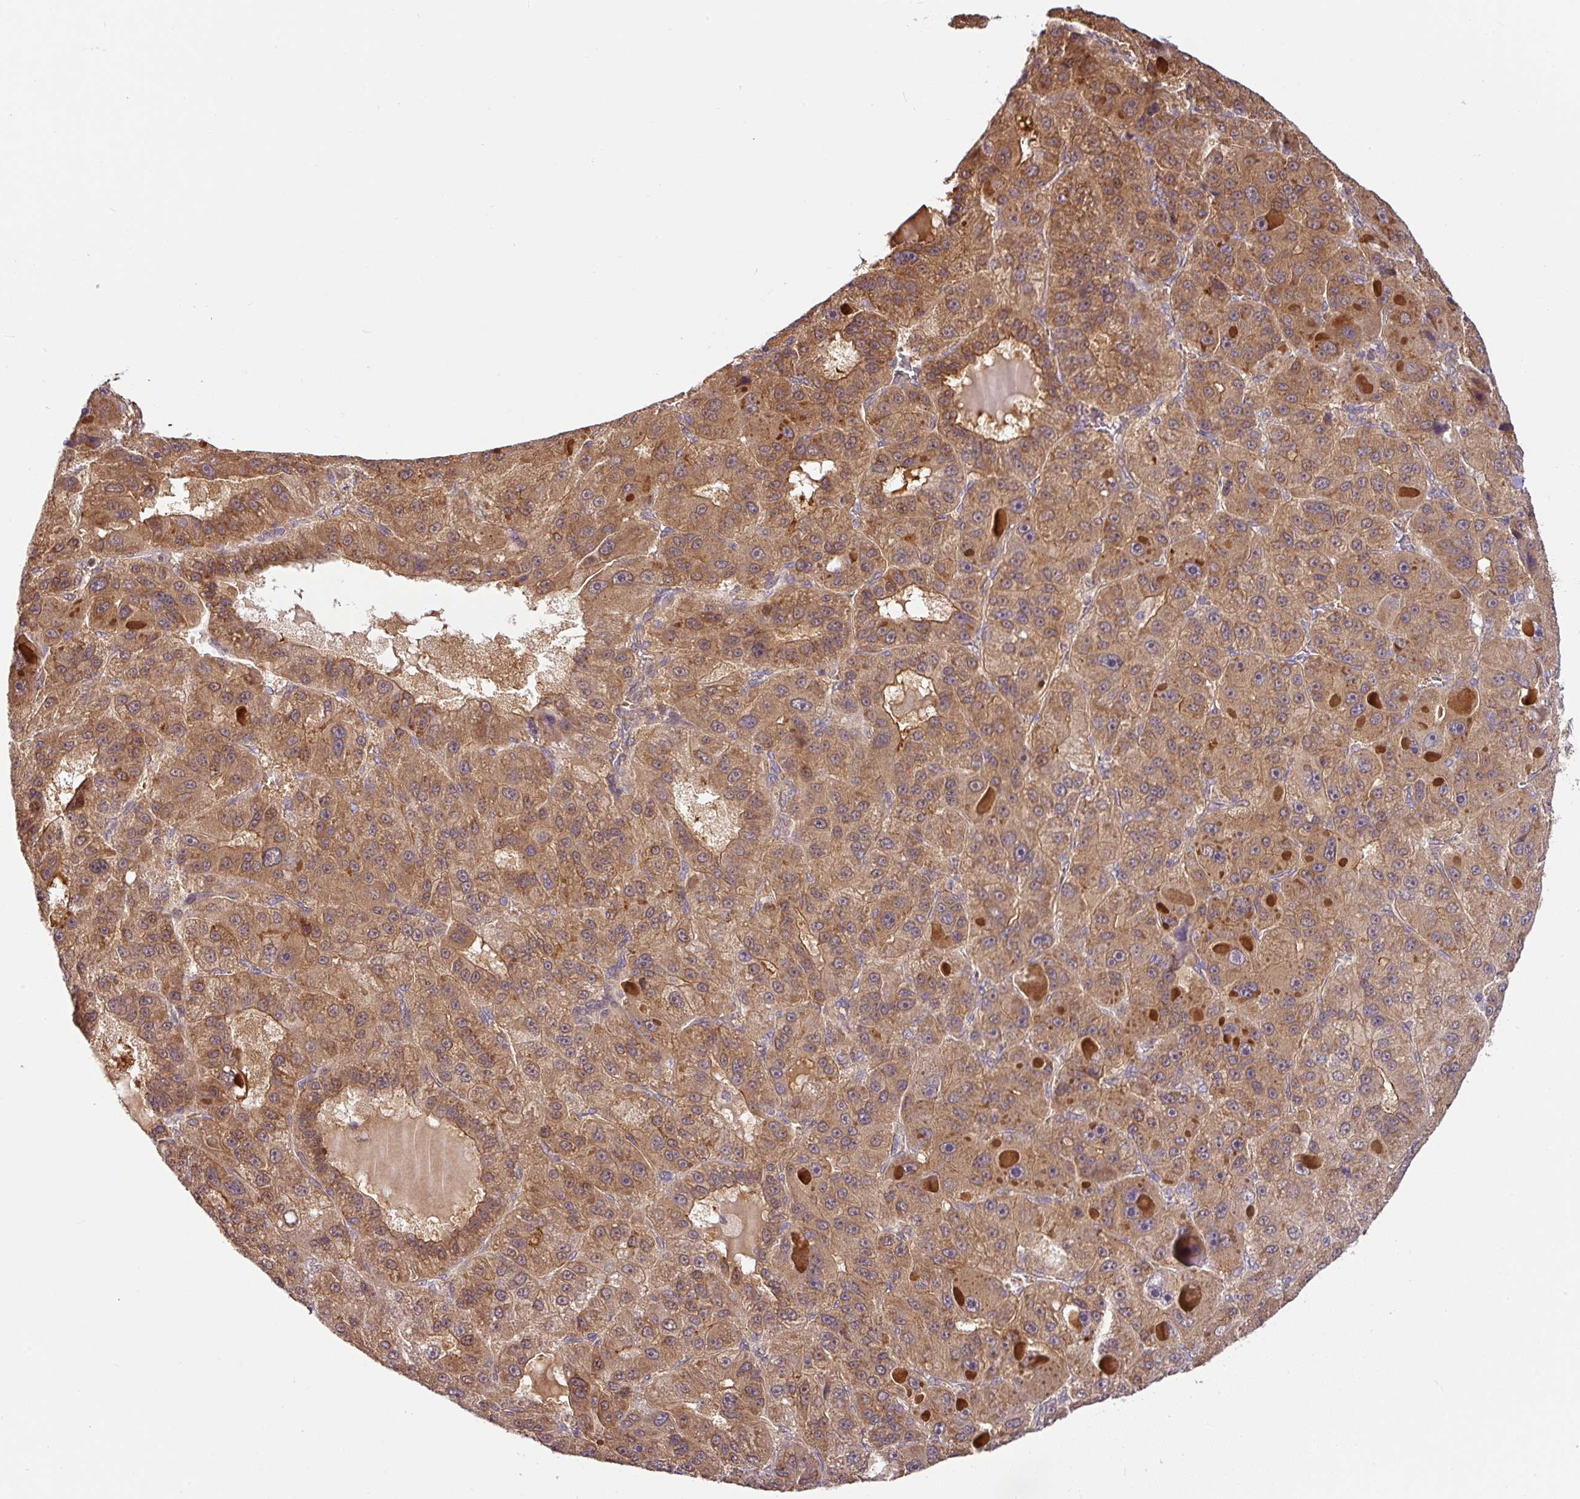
{"staining": {"intensity": "moderate", "quantity": ">75%", "location": "cytoplasmic/membranous"}, "tissue": "liver cancer", "cell_type": "Tumor cells", "image_type": "cancer", "snomed": [{"axis": "morphology", "description": "Carcinoma, Hepatocellular, NOS"}, {"axis": "topography", "description": "Liver"}], "caption": "Immunohistochemical staining of liver cancer displays moderate cytoplasmic/membranous protein staining in approximately >75% of tumor cells.", "gene": "SHB", "patient": {"sex": "male", "age": 76}}